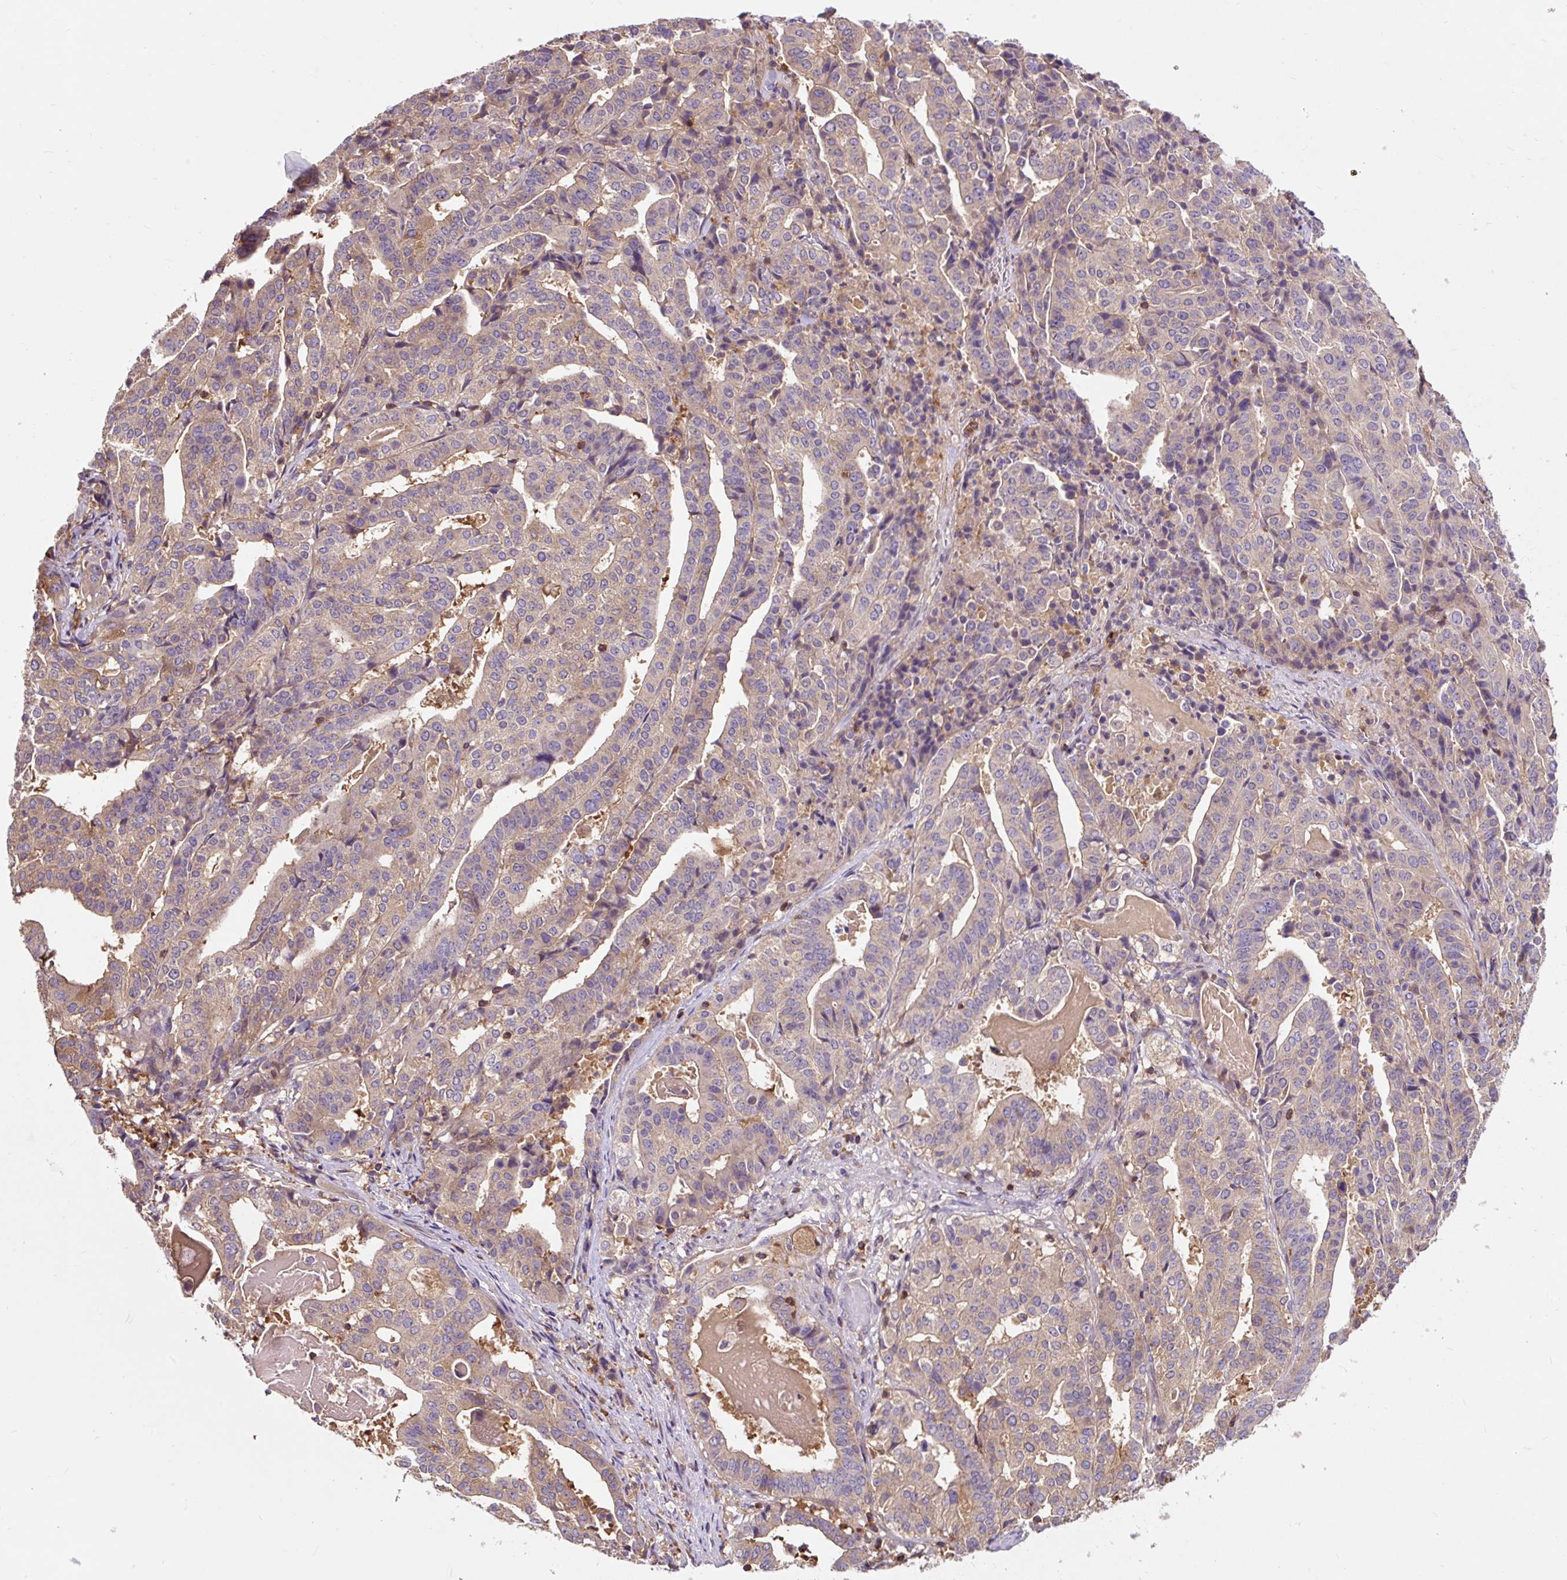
{"staining": {"intensity": "weak", "quantity": ">75%", "location": "cytoplasmic/membranous"}, "tissue": "stomach cancer", "cell_type": "Tumor cells", "image_type": "cancer", "snomed": [{"axis": "morphology", "description": "Adenocarcinoma, NOS"}, {"axis": "topography", "description": "Stomach"}], "caption": "DAB (3,3'-diaminobenzidine) immunohistochemical staining of human stomach adenocarcinoma displays weak cytoplasmic/membranous protein expression in approximately >75% of tumor cells. (IHC, brightfield microscopy, high magnification).", "gene": "CISD3", "patient": {"sex": "male", "age": 48}}